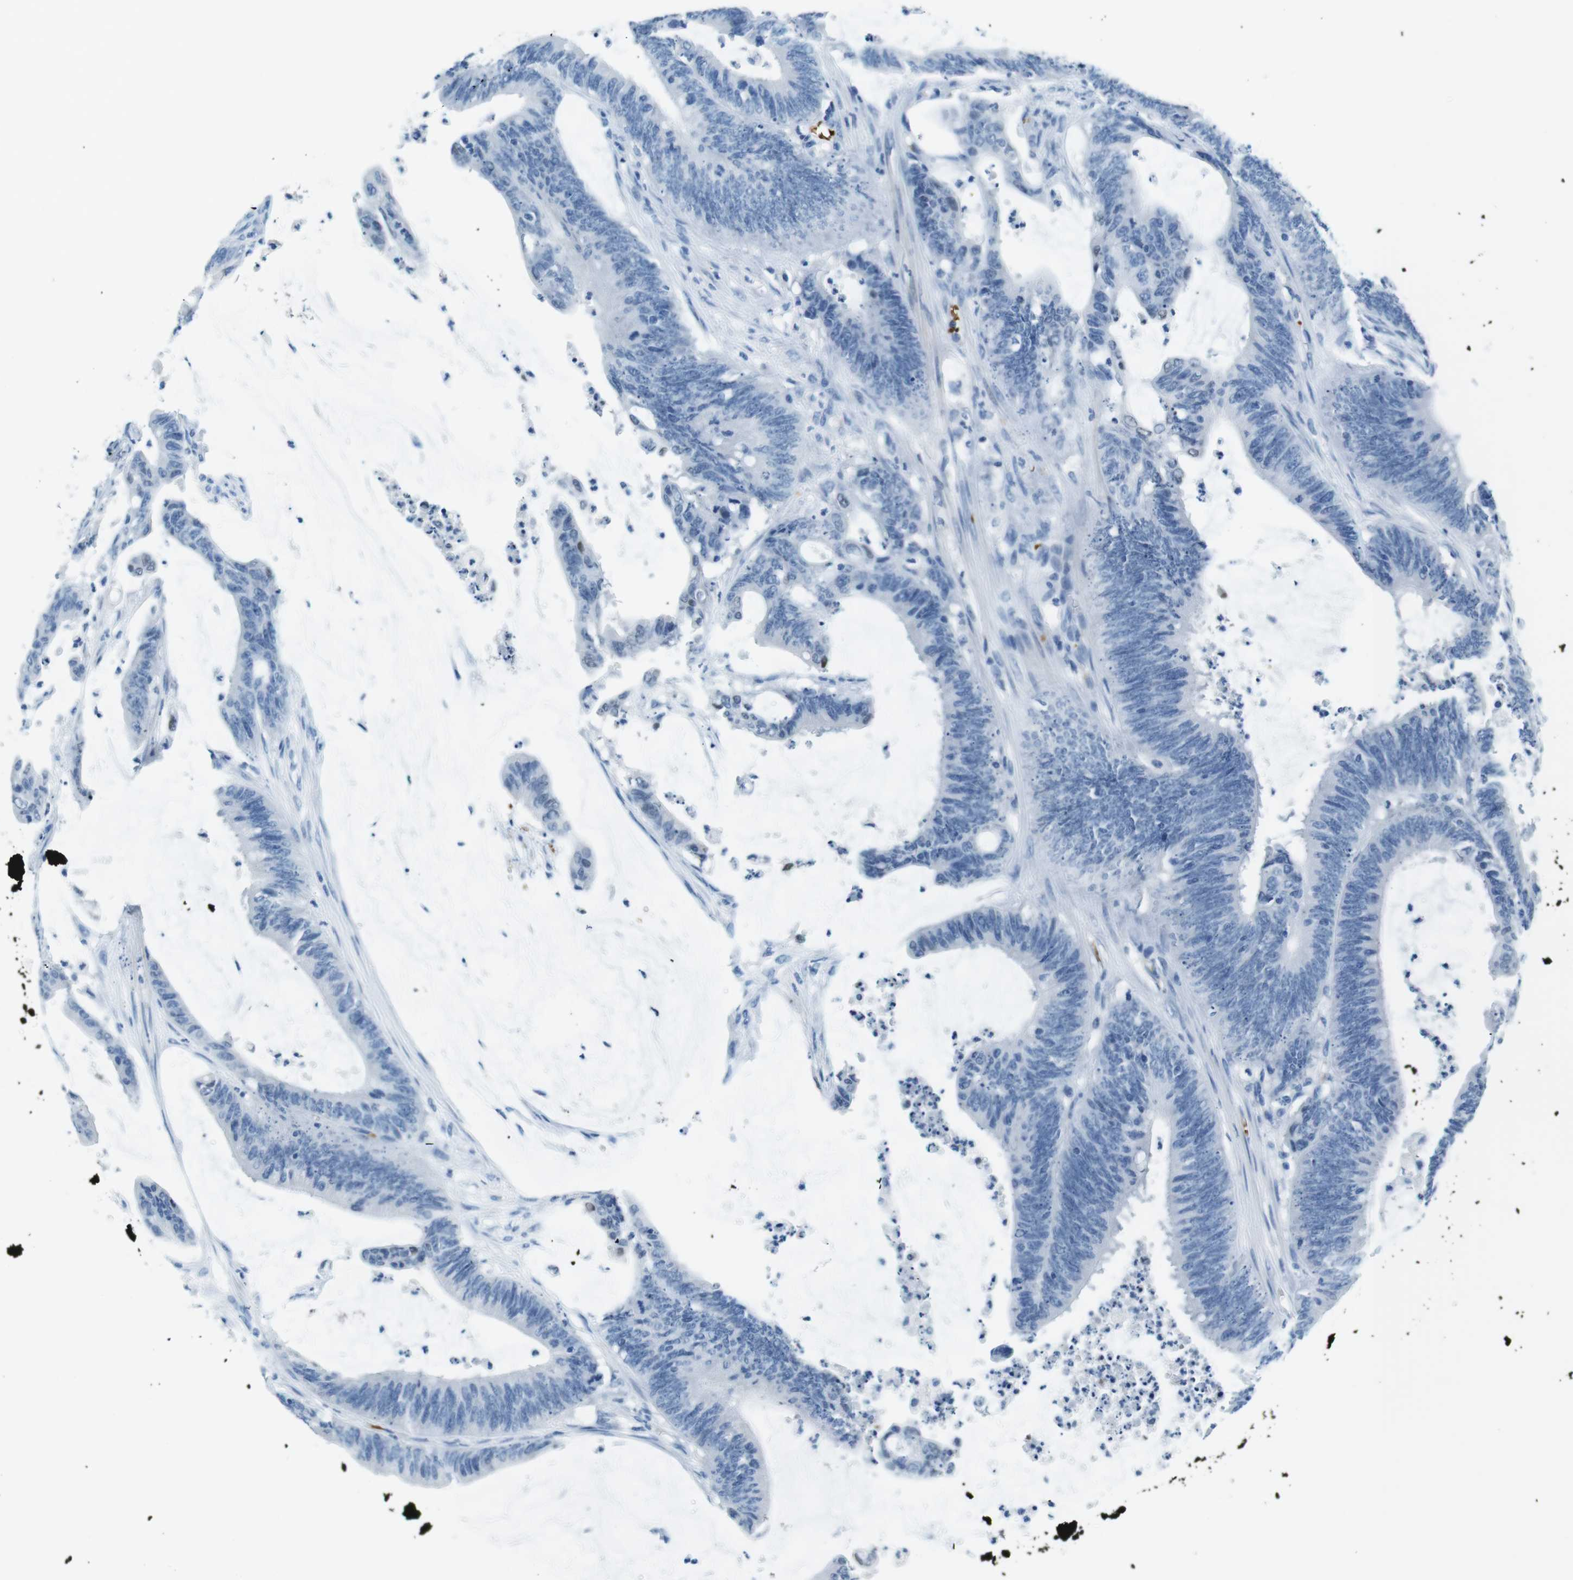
{"staining": {"intensity": "negative", "quantity": "none", "location": "none"}, "tissue": "colorectal cancer", "cell_type": "Tumor cells", "image_type": "cancer", "snomed": [{"axis": "morphology", "description": "Adenocarcinoma, NOS"}, {"axis": "topography", "description": "Rectum"}], "caption": "The histopathology image shows no staining of tumor cells in adenocarcinoma (colorectal).", "gene": "TFAP2C", "patient": {"sex": "female", "age": 66}}